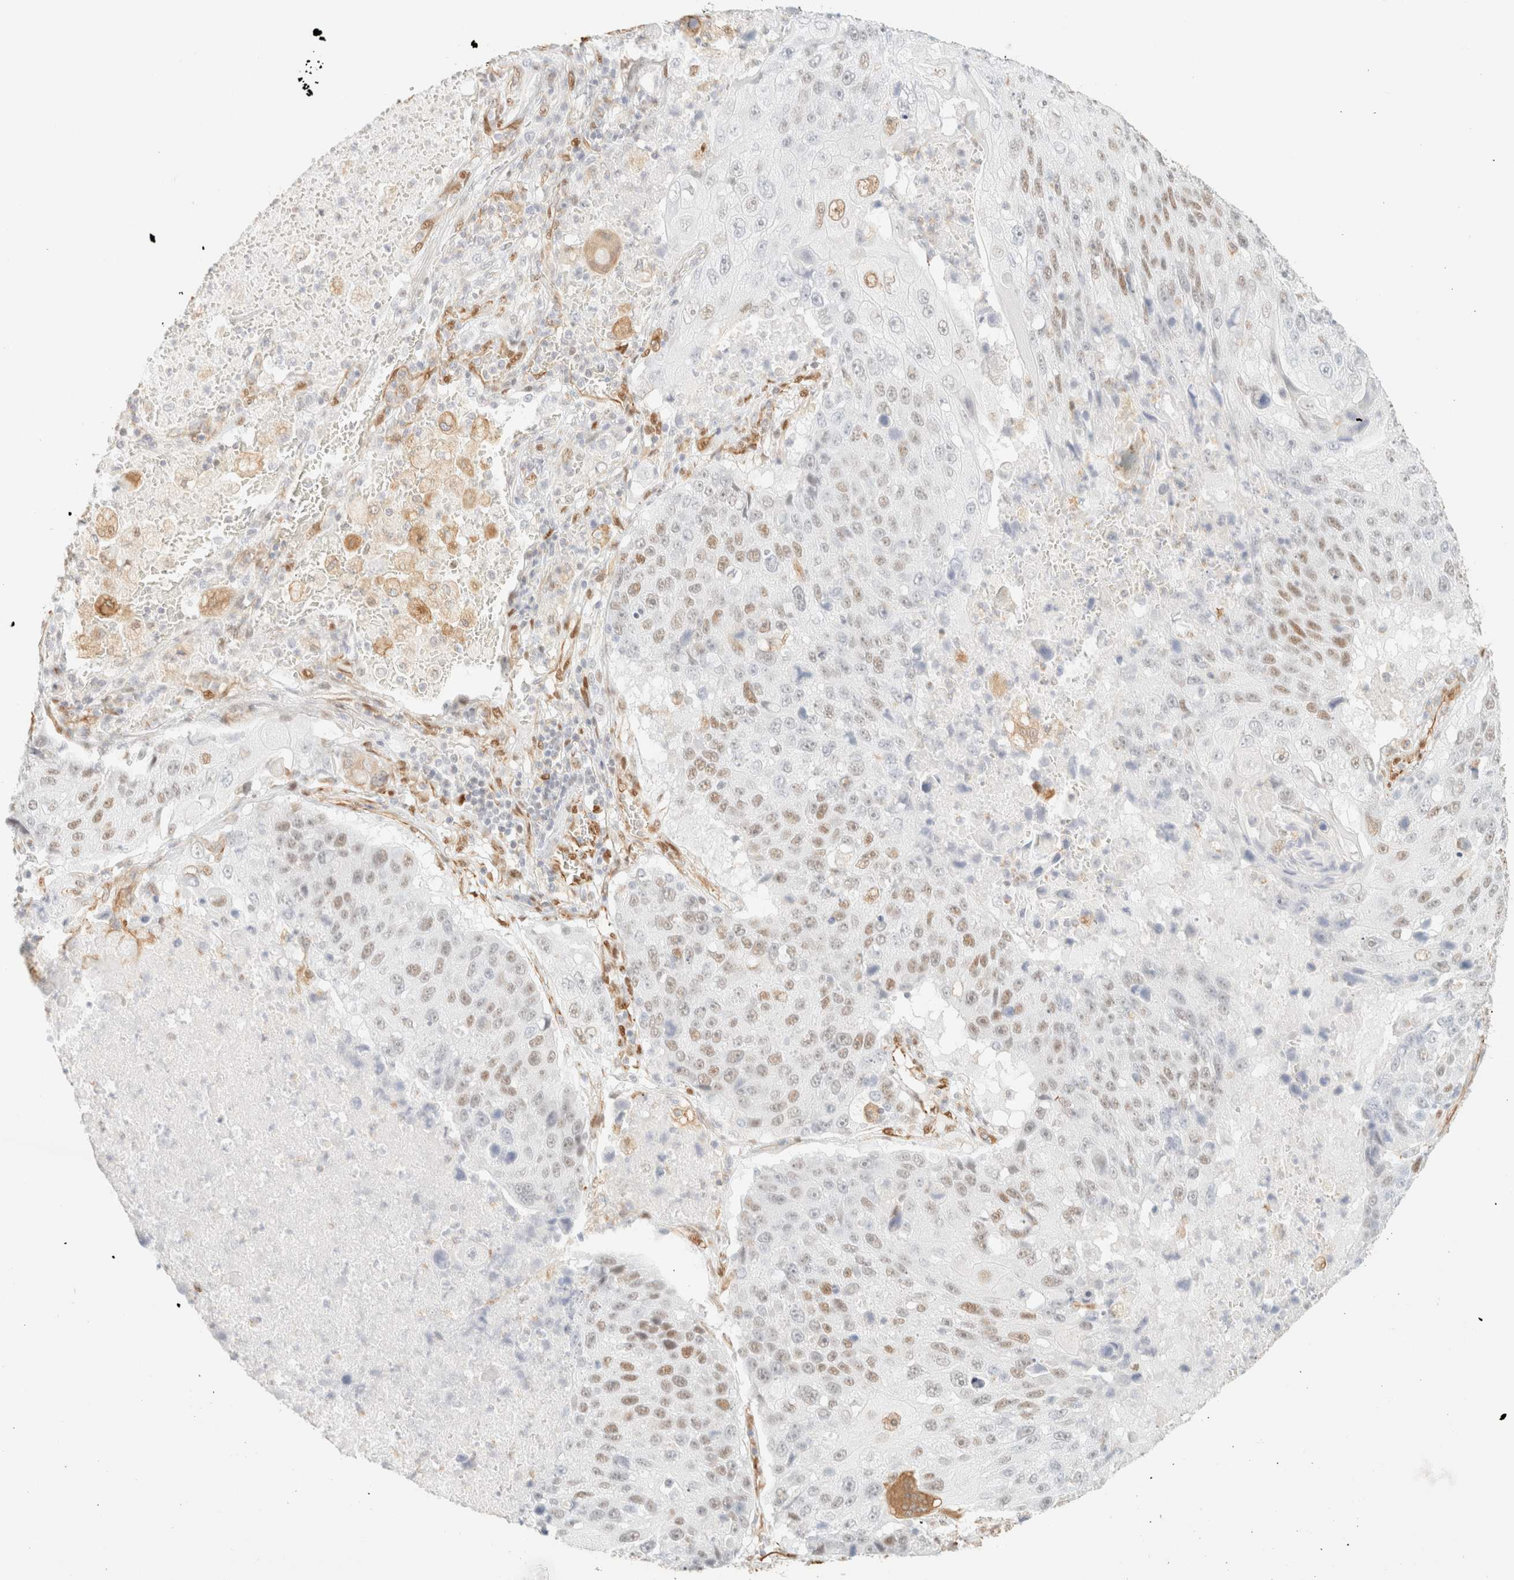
{"staining": {"intensity": "weak", "quantity": "25%-75%", "location": "nuclear"}, "tissue": "lung cancer", "cell_type": "Tumor cells", "image_type": "cancer", "snomed": [{"axis": "morphology", "description": "Squamous cell carcinoma, NOS"}, {"axis": "topography", "description": "Lung"}], "caption": "Tumor cells display low levels of weak nuclear positivity in approximately 25%-75% of cells in human lung cancer (squamous cell carcinoma). (IHC, brightfield microscopy, high magnification).", "gene": "ZSCAN18", "patient": {"sex": "male", "age": 61}}